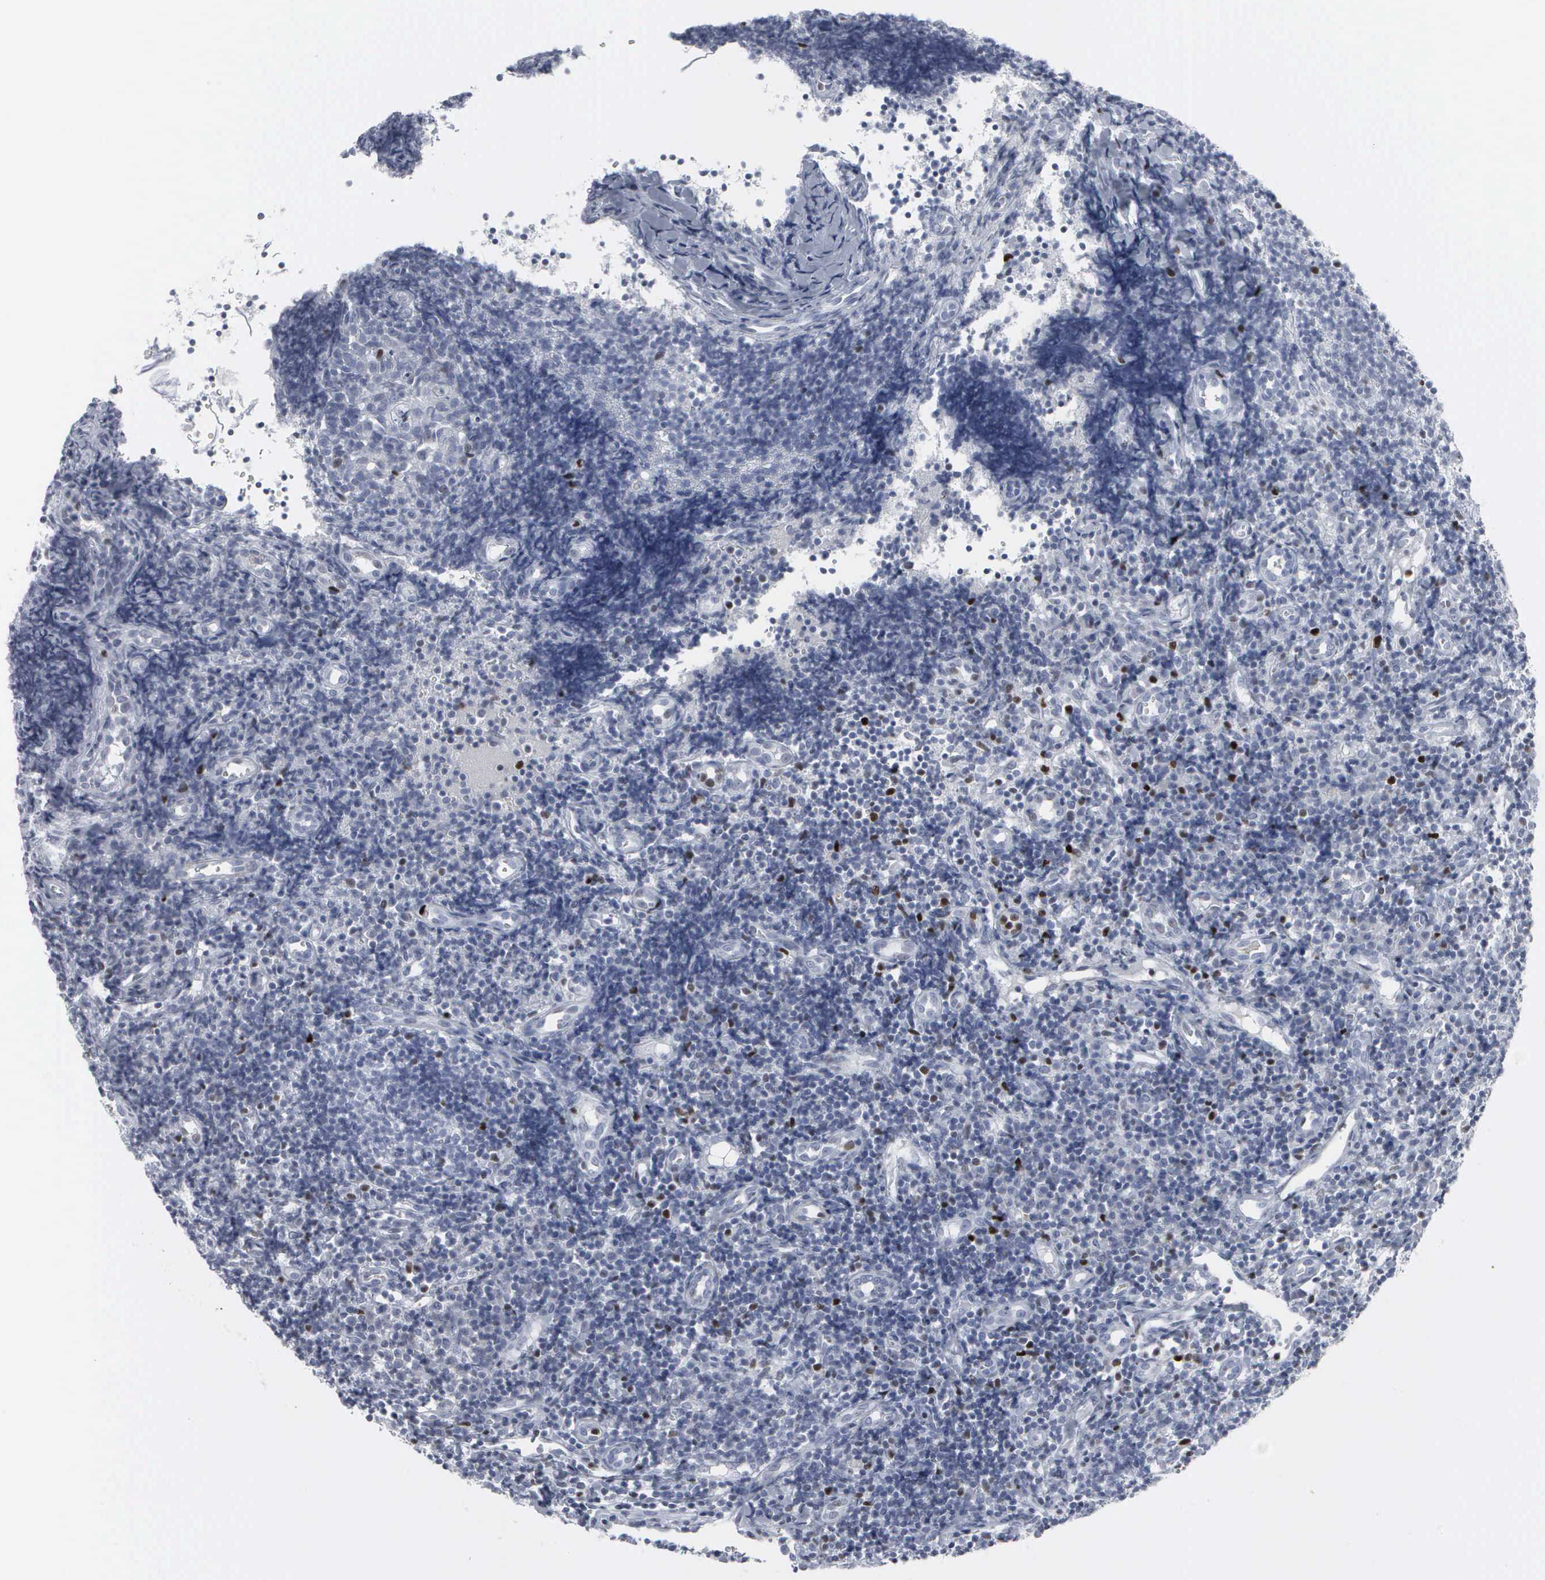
{"staining": {"intensity": "moderate", "quantity": "<25%", "location": "nuclear"}, "tissue": "tonsil", "cell_type": "Germinal center cells", "image_type": "normal", "snomed": [{"axis": "morphology", "description": "Normal tissue, NOS"}, {"axis": "topography", "description": "Tonsil"}], "caption": "Immunohistochemistry image of benign tonsil: tonsil stained using IHC exhibits low levels of moderate protein expression localized specifically in the nuclear of germinal center cells, appearing as a nuclear brown color.", "gene": "CCND3", "patient": {"sex": "female", "age": 58}}